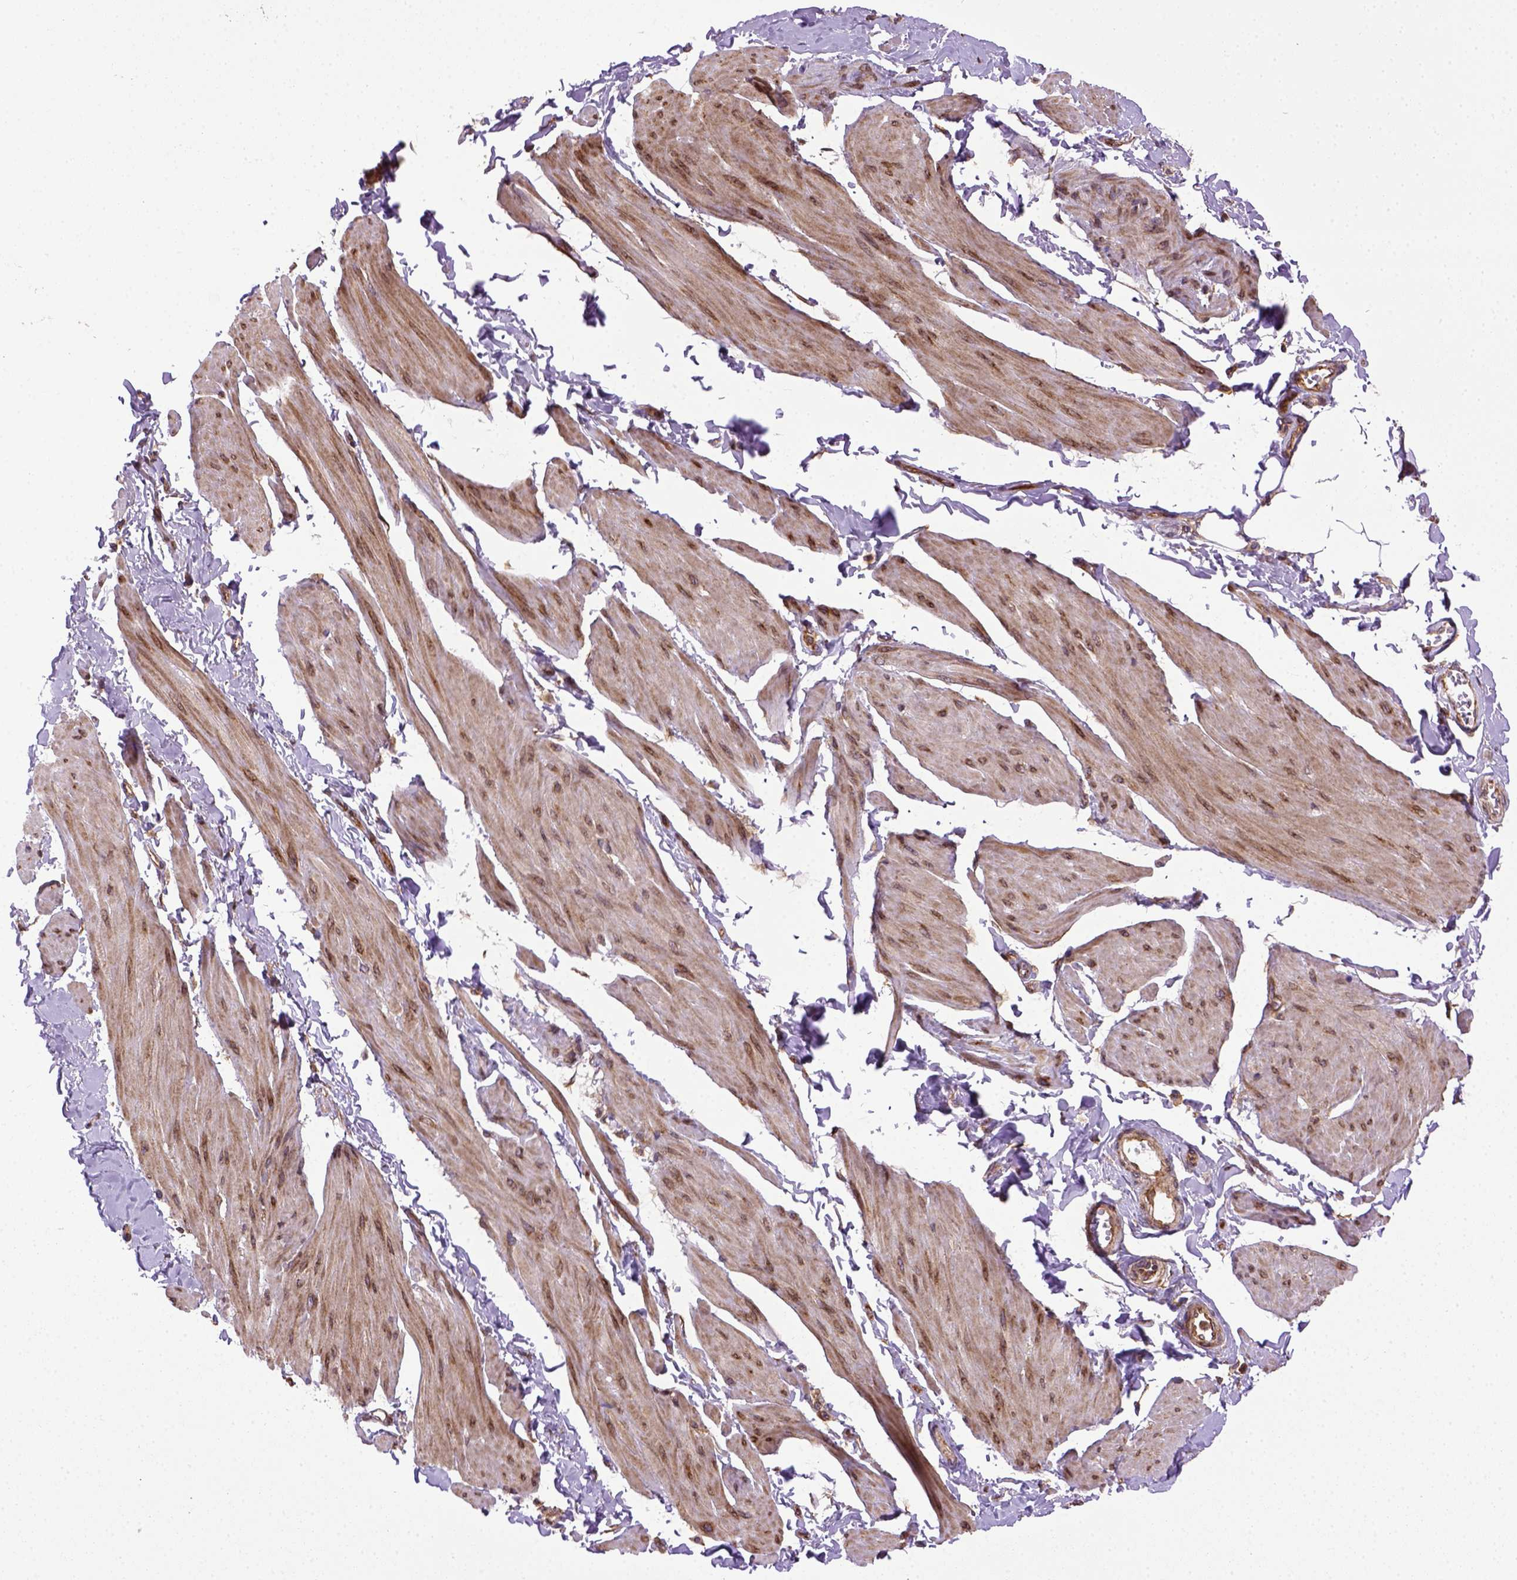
{"staining": {"intensity": "moderate", "quantity": ">75%", "location": "cytoplasmic/membranous"}, "tissue": "smooth muscle", "cell_type": "Smooth muscle cells", "image_type": "normal", "snomed": [{"axis": "morphology", "description": "Normal tissue, NOS"}, {"axis": "topography", "description": "Adipose tissue"}, {"axis": "topography", "description": "Smooth muscle"}, {"axis": "topography", "description": "Peripheral nerve tissue"}], "caption": "Immunohistochemistry (IHC) staining of normal smooth muscle, which displays medium levels of moderate cytoplasmic/membranous staining in approximately >75% of smooth muscle cells indicating moderate cytoplasmic/membranous protein staining. The staining was performed using DAB (3,3'-diaminobenzidine) (brown) for protein detection and nuclei were counterstained in hematoxylin (blue).", "gene": "CAPRIN1", "patient": {"sex": "male", "age": 83}}